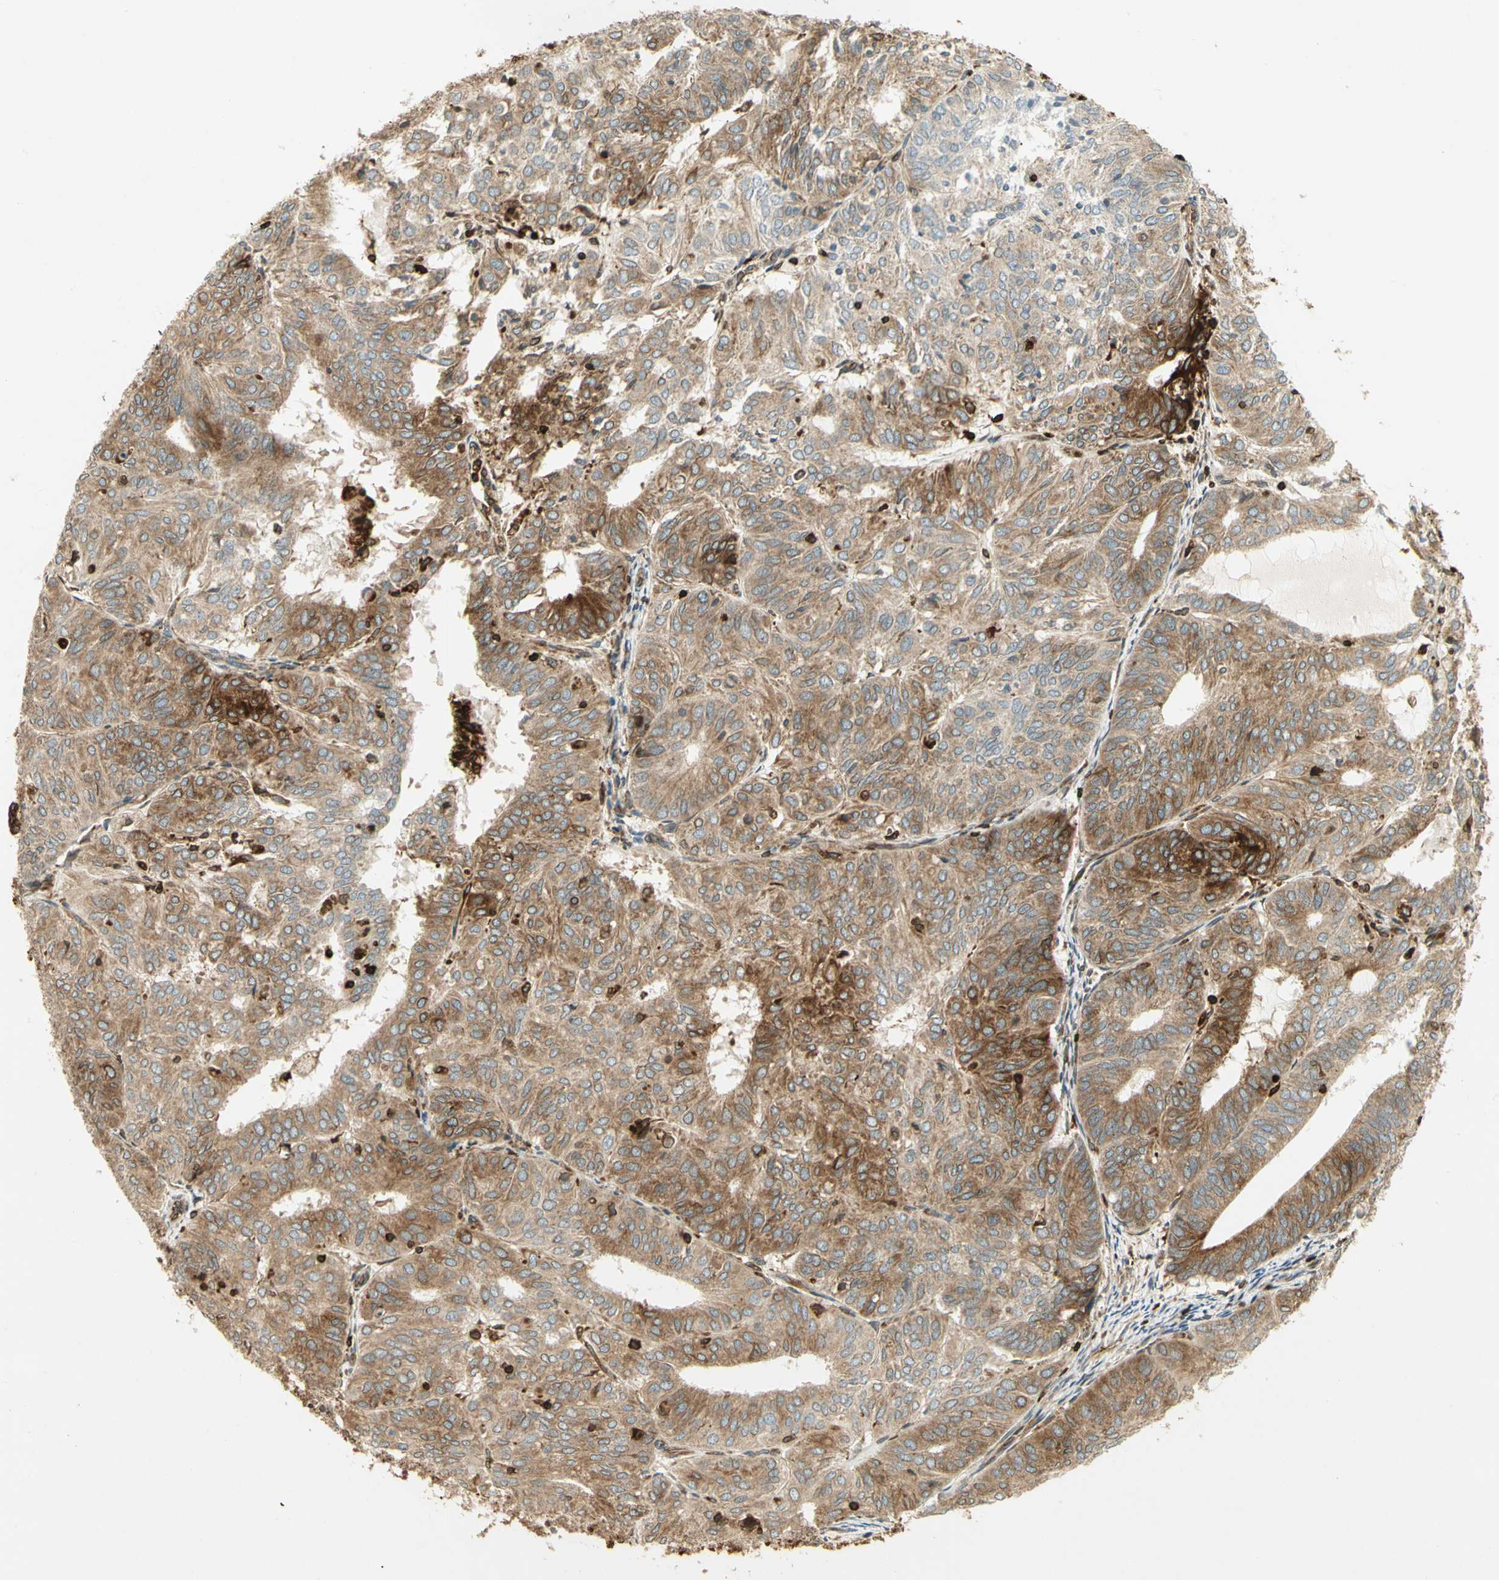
{"staining": {"intensity": "moderate", "quantity": ">75%", "location": "cytoplasmic/membranous"}, "tissue": "endometrial cancer", "cell_type": "Tumor cells", "image_type": "cancer", "snomed": [{"axis": "morphology", "description": "Adenocarcinoma, NOS"}, {"axis": "topography", "description": "Uterus"}], "caption": "Protein expression analysis of endometrial cancer reveals moderate cytoplasmic/membranous positivity in about >75% of tumor cells.", "gene": "TAPBP", "patient": {"sex": "female", "age": 60}}